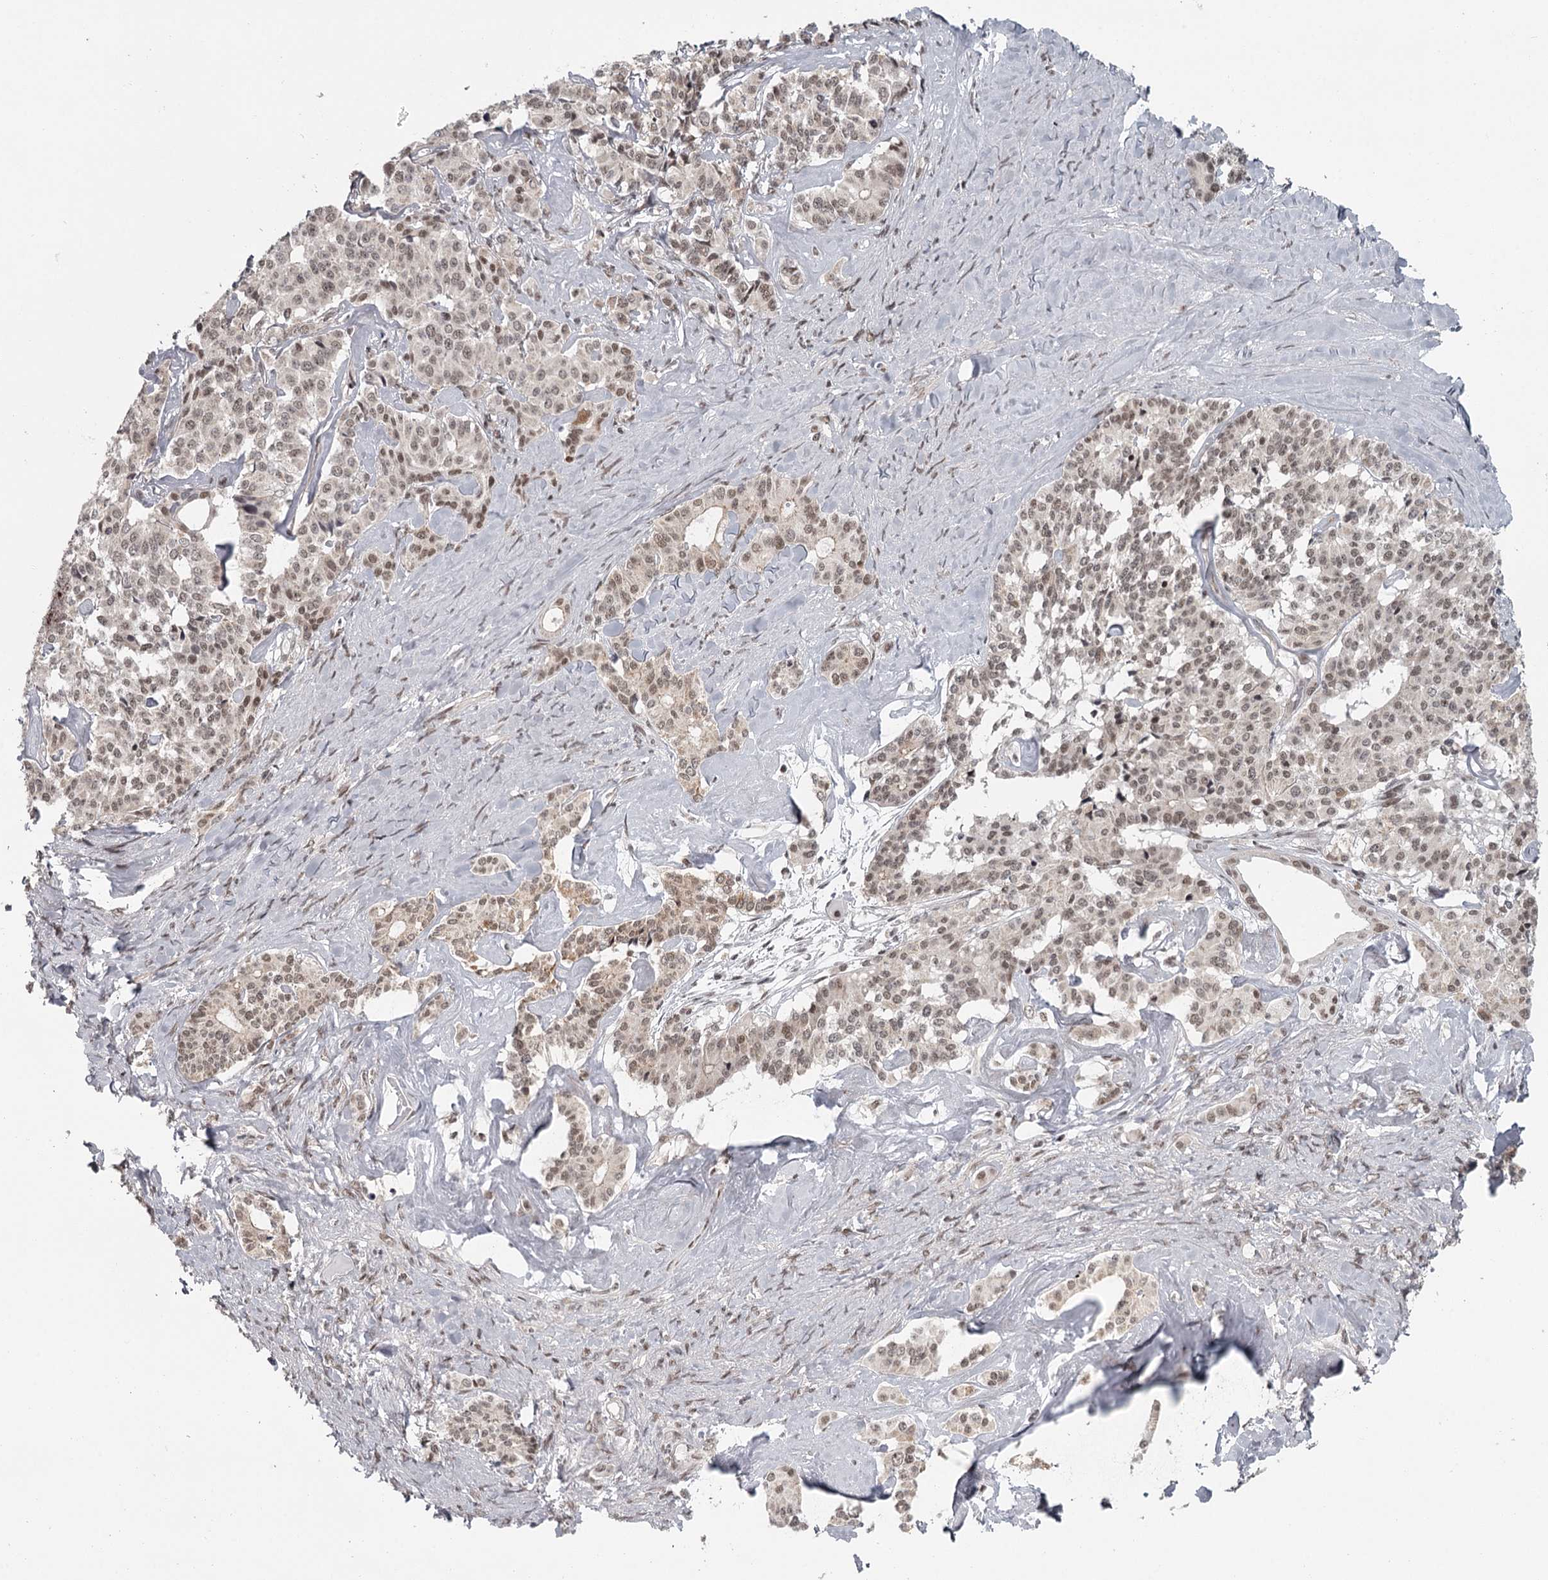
{"staining": {"intensity": "moderate", "quantity": ">75%", "location": "nuclear"}, "tissue": "pancreatic cancer", "cell_type": "Tumor cells", "image_type": "cancer", "snomed": [{"axis": "morphology", "description": "Adenocarcinoma, NOS"}, {"axis": "topography", "description": "Pancreas"}], "caption": "This histopathology image displays immunohistochemistry staining of pancreatic cancer (adenocarcinoma), with medium moderate nuclear positivity in about >75% of tumor cells.", "gene": "FAM13C", "patient": {"sex": "female", "age": 74}}